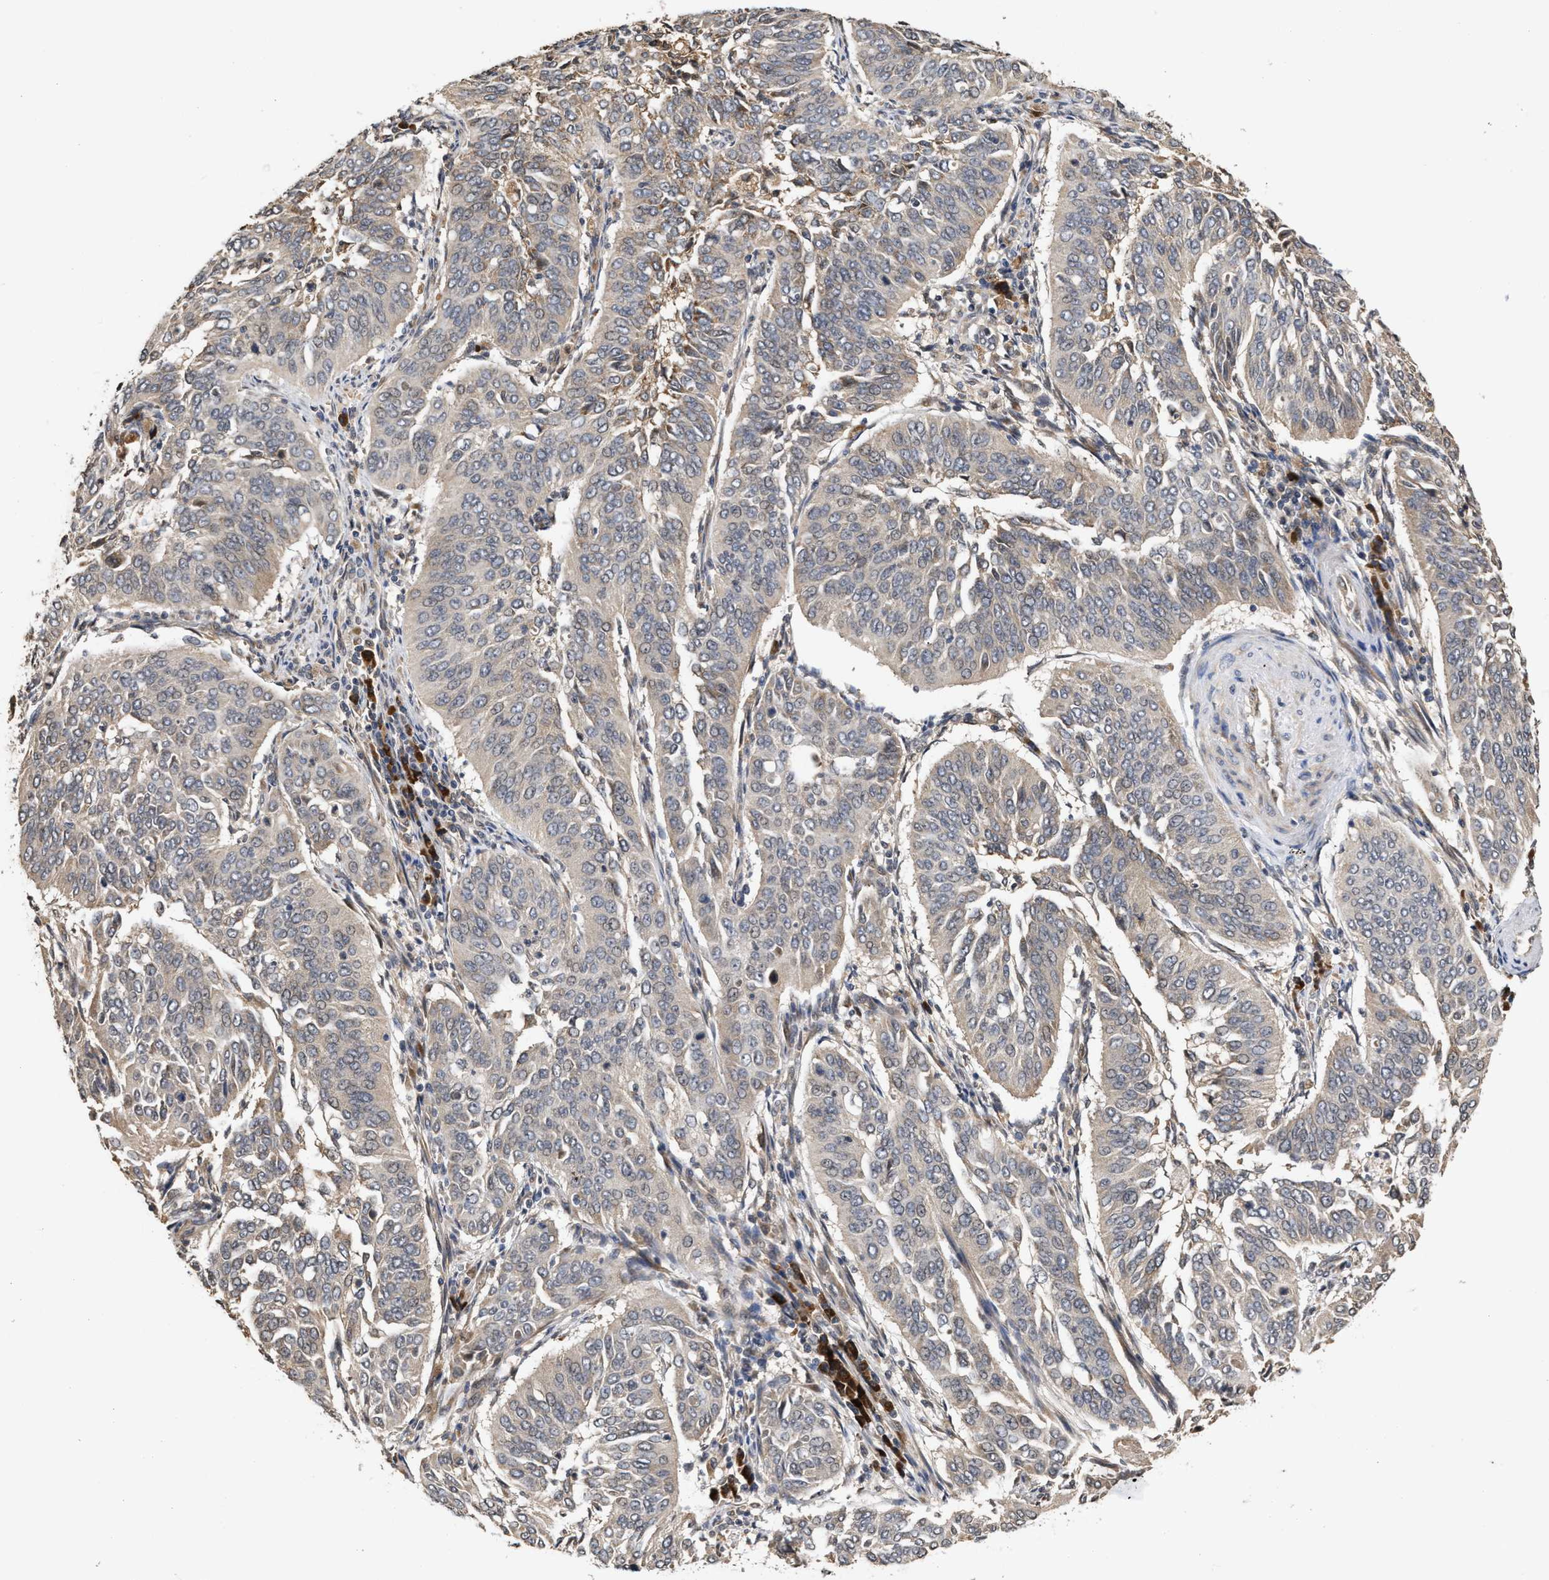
{"staining": {"intensity": "weak", "quantity": "25%-75%", "location": "cytoplasmic/membranous"}, "tissue": "cervical cancer", "cell_type": "Tumor cells", "image_type": "cancer", "snomed": [{"axis": "morphology", "description": "Normal tissue, NOS"}, {"axis": "morphology", "description": "Squamous cell carcinoma, NOS"}, {"axis": "topography", "description": "Cervix"}], "caption": "Cervical cancer stained with DAB (3,3'-diaminobenzidine) immunohistochemistry (IHC) demonstrates low levels of weak cytoplasmic/membranous positivity in about 25%-75% of tumor cells.", "gene": "SAR1A", "patient": {"sex": "female", "age": 39}}